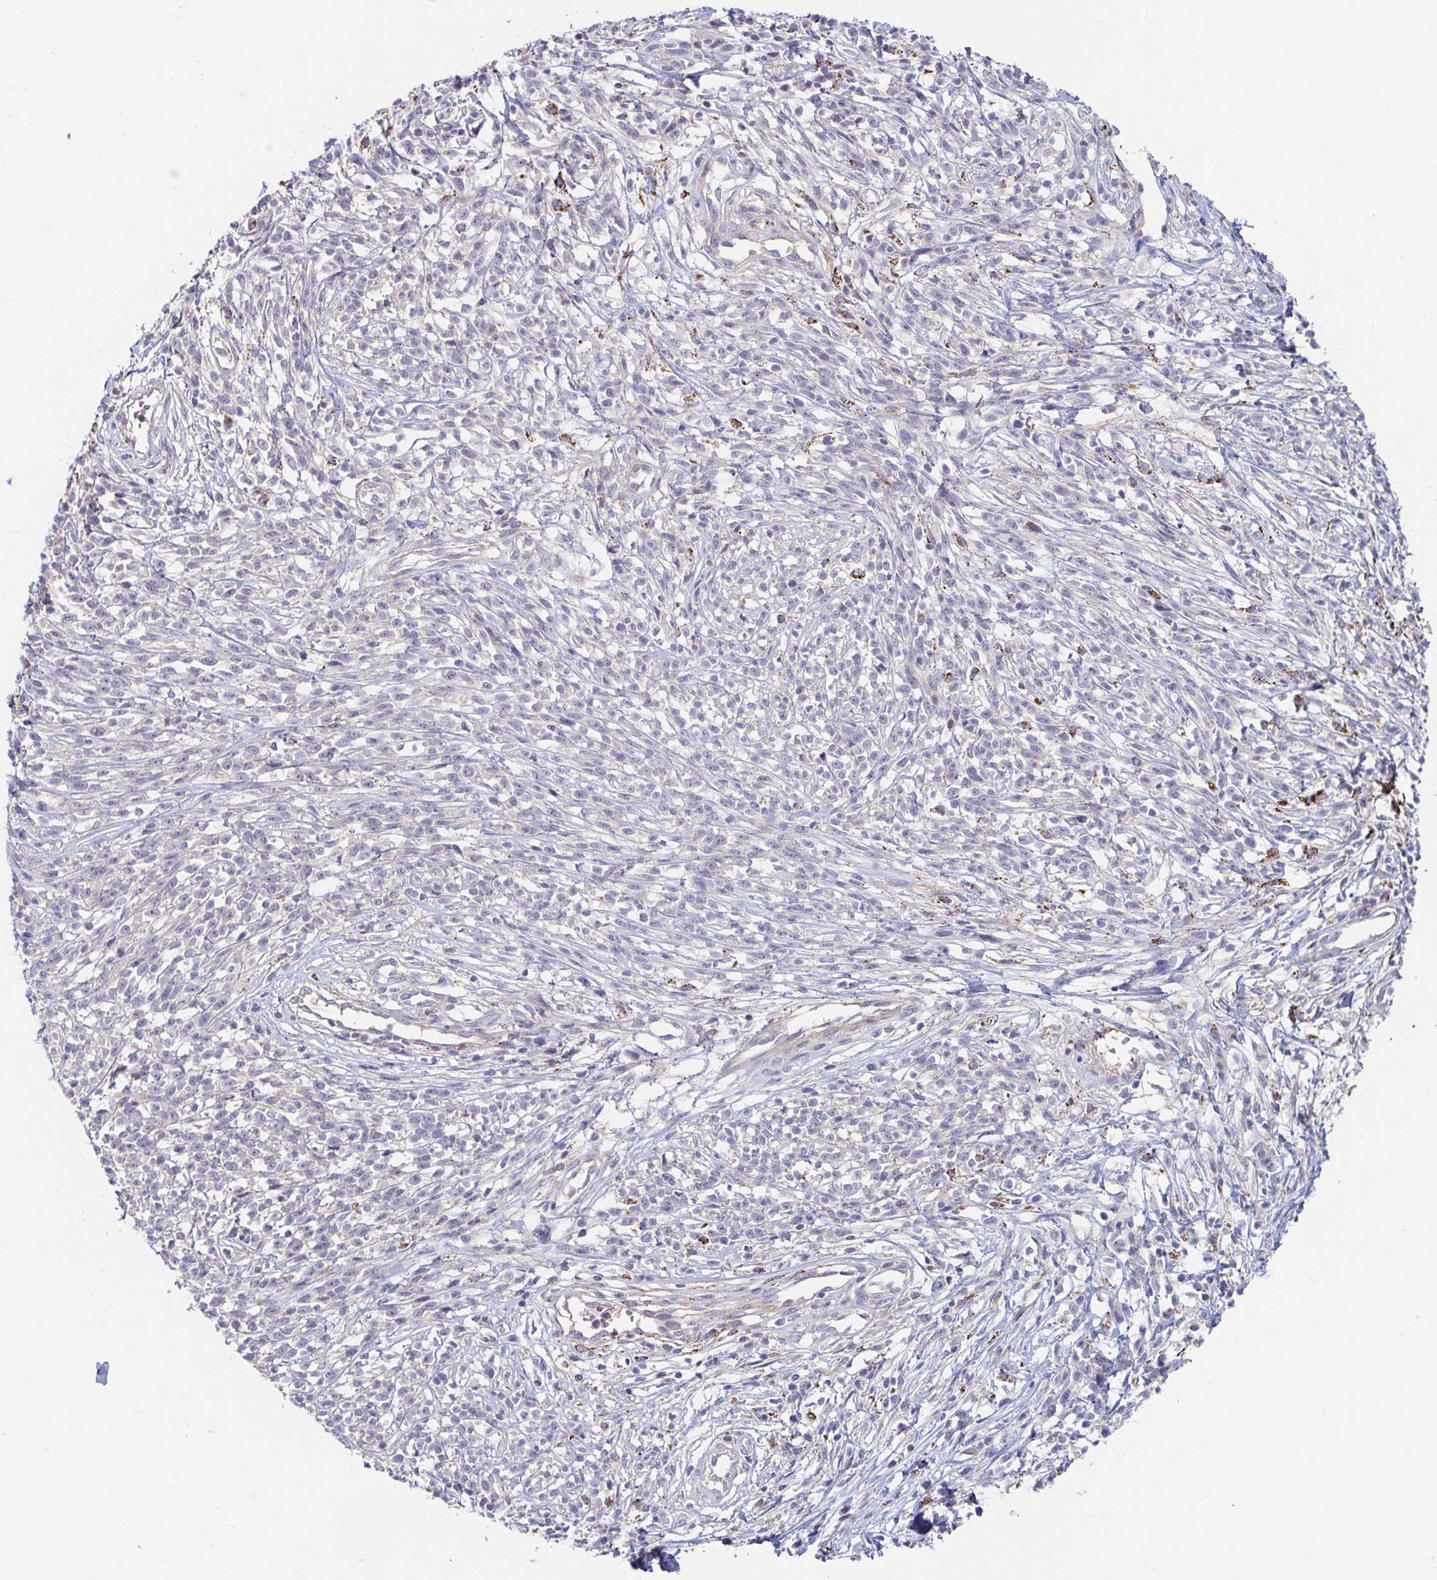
{"staining": {"intensity": "negative", "quantity": "none", "location": "none"}, "tissue": "melanoma", "cell_type": "Tumor cells", "image_type": "cancer", "snomed": [{"axis": "morphology", "description": "Malignant melanoma, NOS"}, {"axis": "topography", "description": "Skin"}, {"axis": "topography", "description": "Skin of trunk"}], "caption": "An immunohistochemistry image of melanoma is shown. There is no staining in tumor cells of melanoma. Brightfield microscopy of IHC stained with DAB (brown) and hematoxylin (blue), captured at high magnification.", "gene": "FAM156B", "patient": {"sex": "male", "age": 74}}